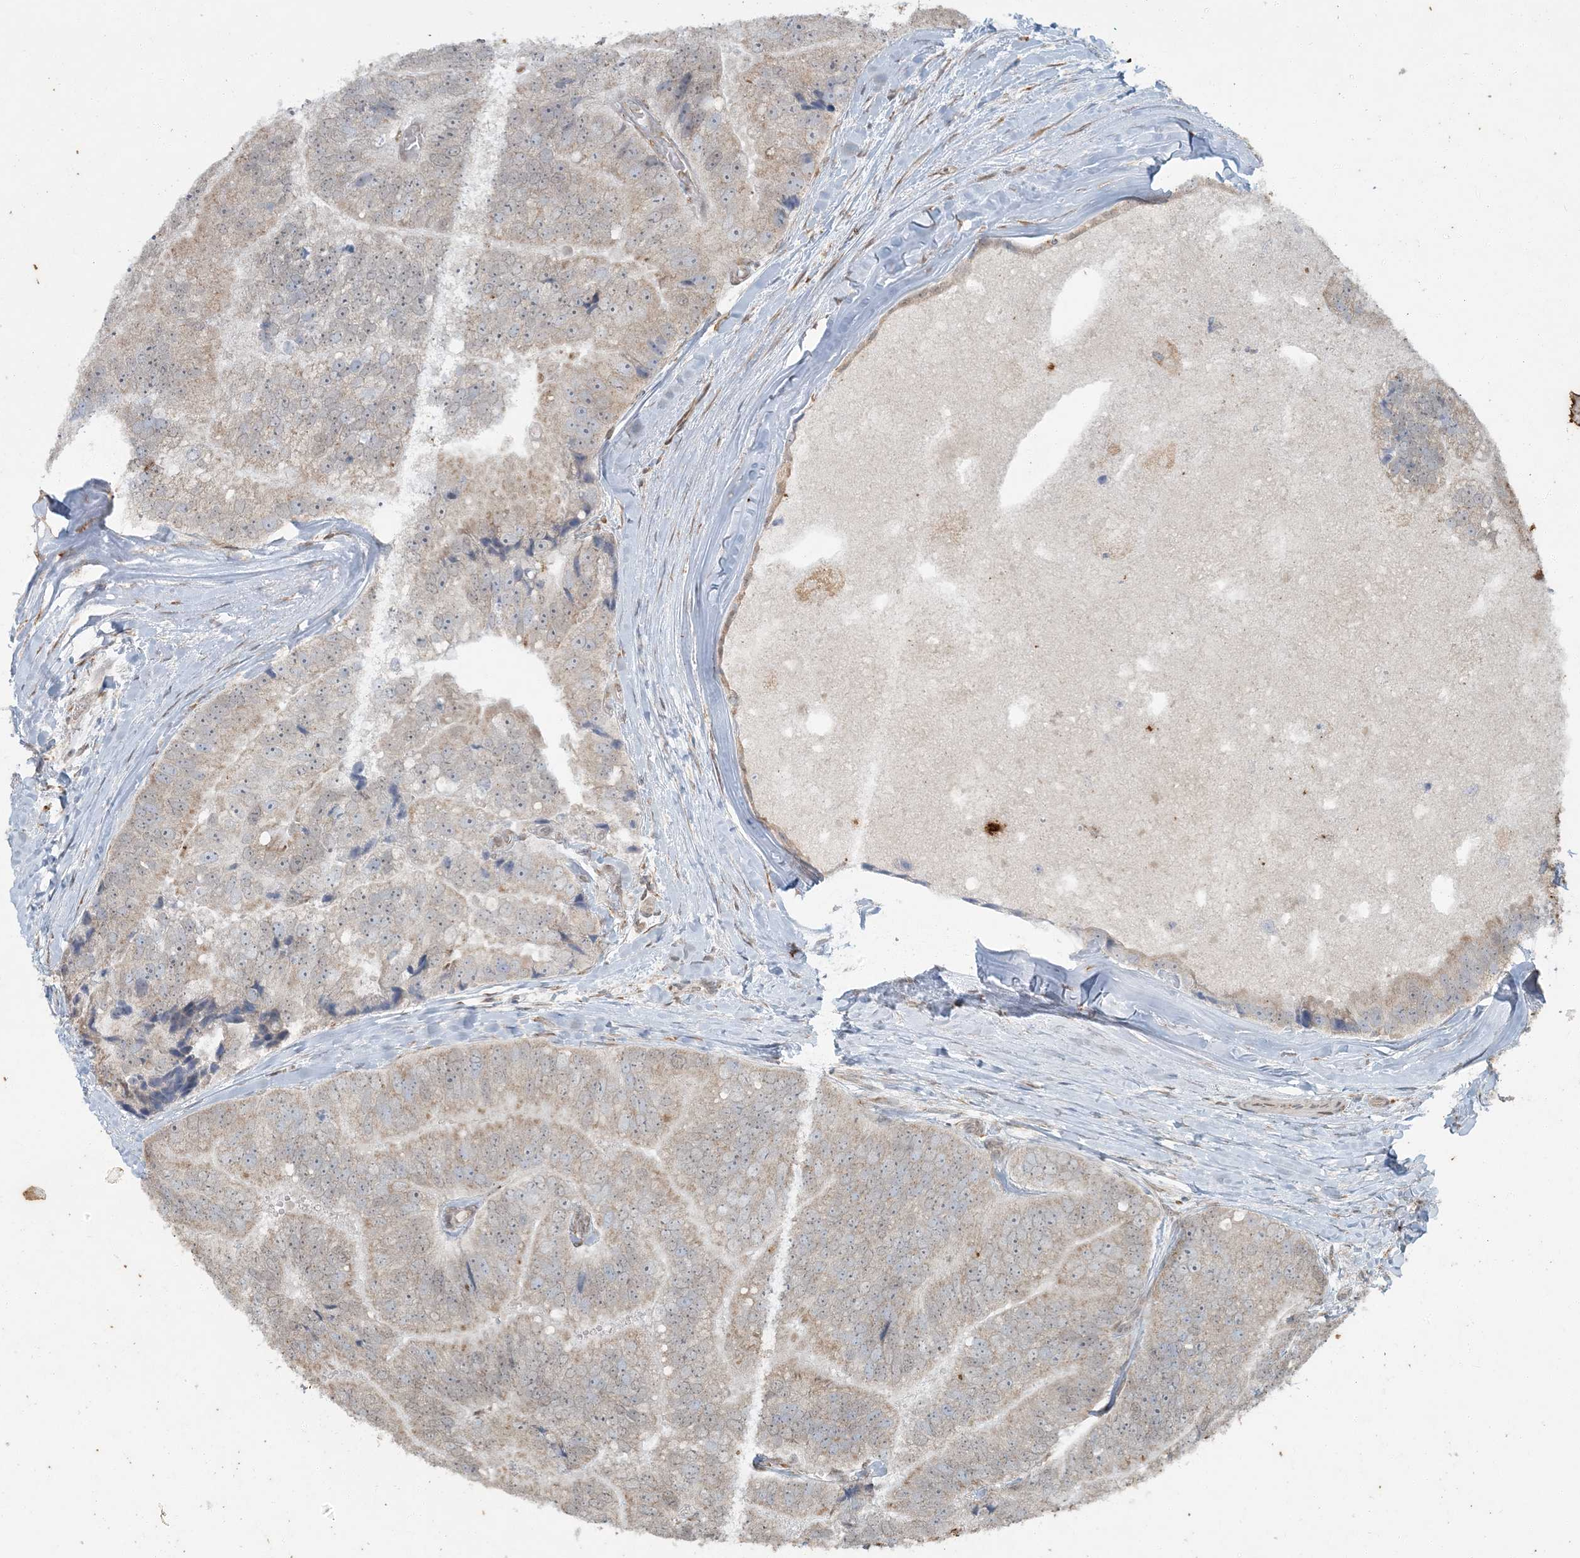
{"staining": {"intensity": "weak", "quantity": "25%-75%", "location": "cytoplasmic/membranous"}, "tissue": "prostate cancer", "cell_type": "Tumor cells", "image_type": "cancer", "snomed": [{"axis": "morphology", "description": "Adenocarcinoma, High grade"}, {"axis": "topography", "description": "Prostate"}], "caption": "The micrograph exhibits staining of prostate cancer (high-grade adenocarcinoma), revealing weak cytoplasmic/membranous protein positivity (brown color) within tumor cells.", "gene": "AK9", "patient": {"sex": "male", "age": 70}}